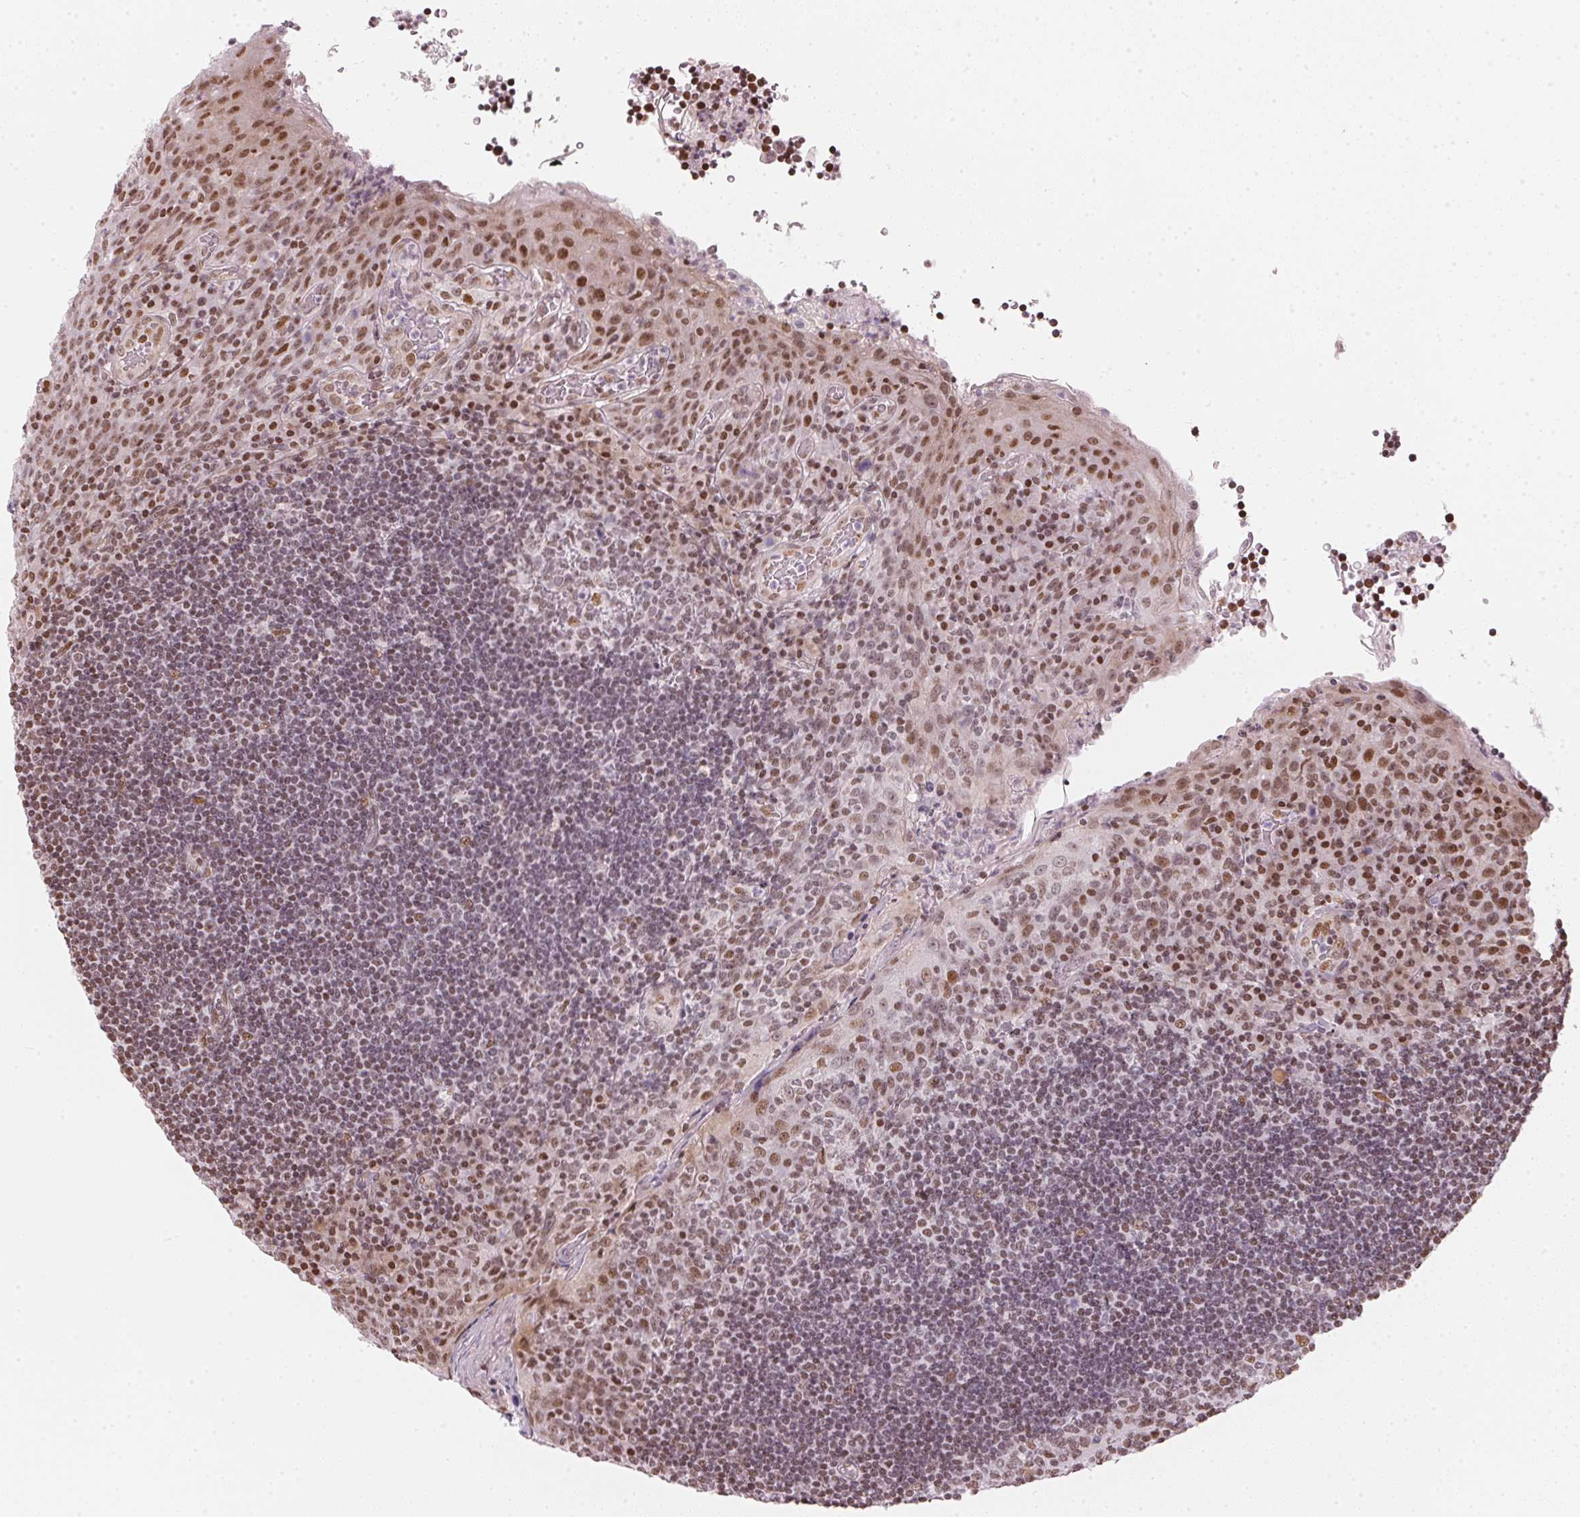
{"staining": {"intensity": "weak", "quantity": "<25%", "location": "nuclear"}, "tissue": "tonsil", "cell_type": "Germinal center cells", "image_type": "normal", "snomed": [{"axis": "morphology", "description": "Normal tissue, NOS"}, {"axis": "topography", "description": "Tonsil"}], "caption": "The photomicrograph shows no staining of germinal center cells in normal tonsil.", "gene": "KAT6A", "patient": {"sex": "male", "age": 17}}